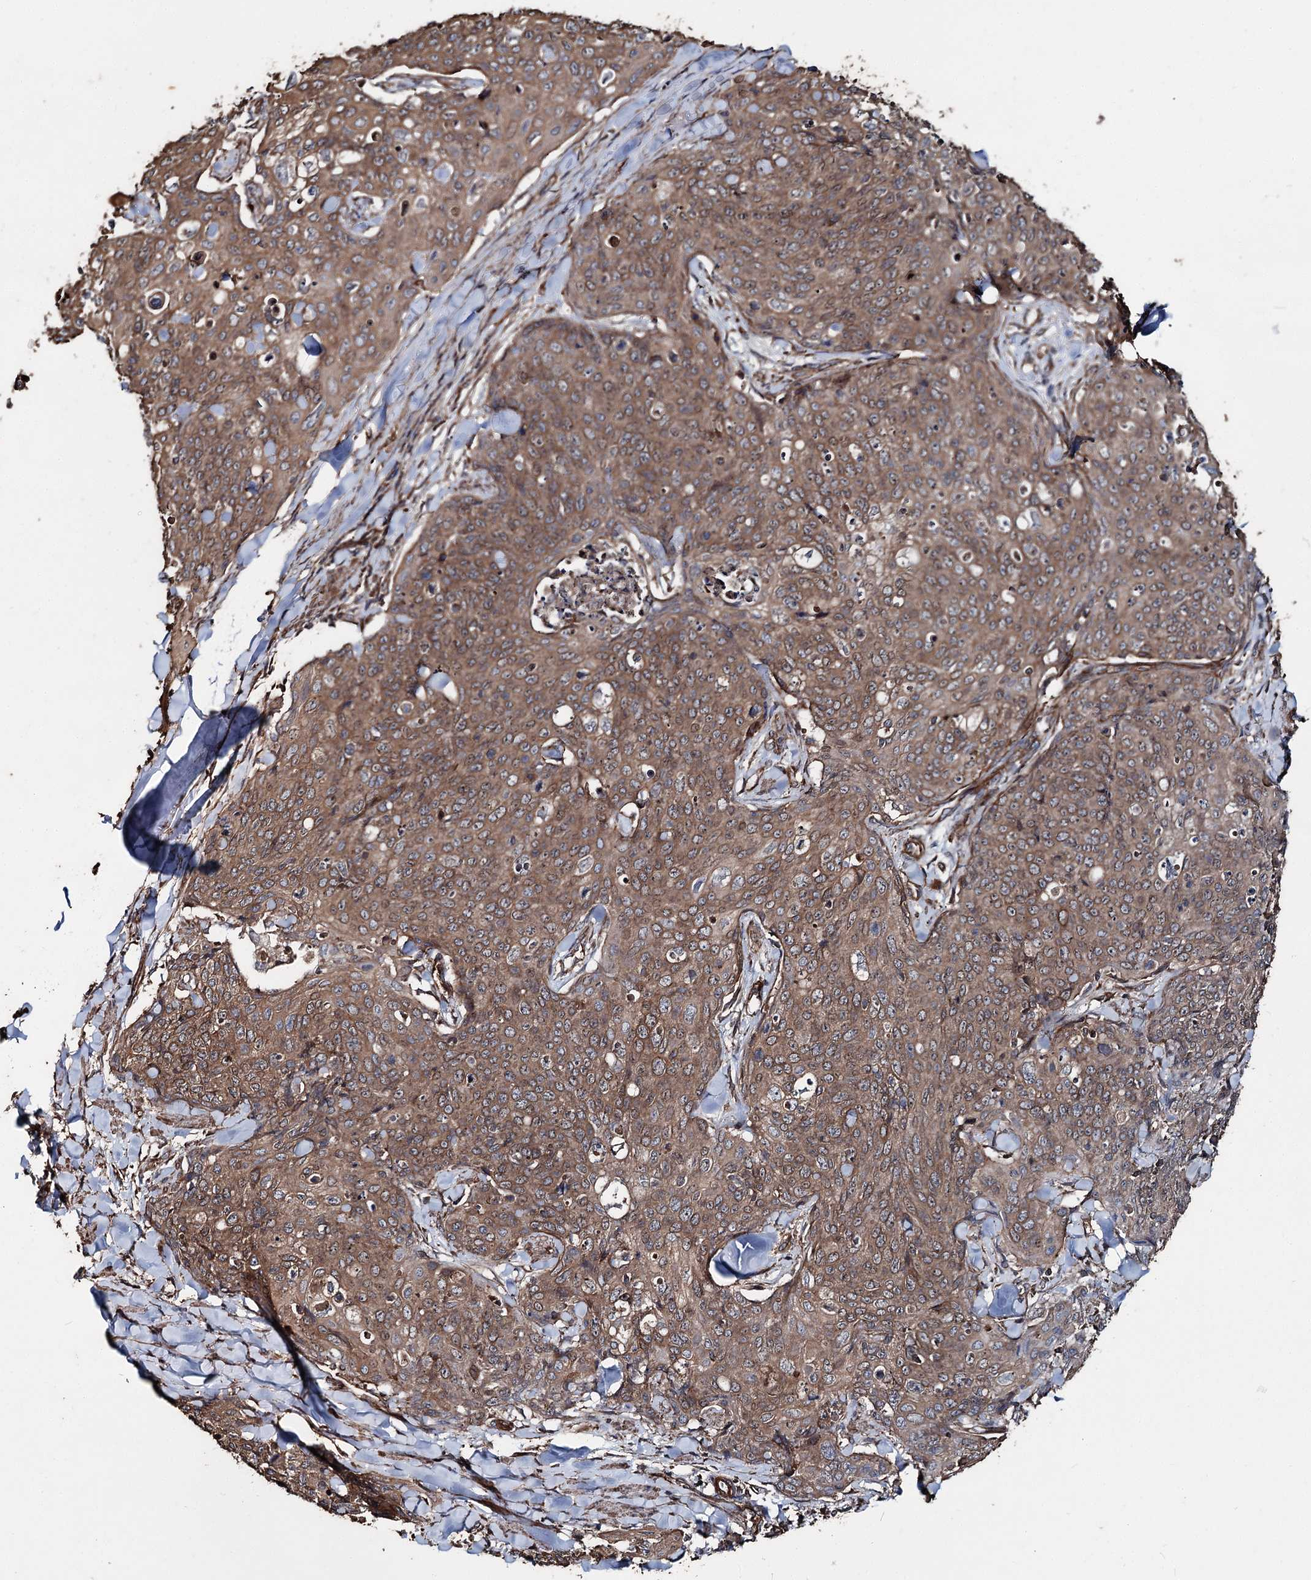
{"staining": {"intensity": "moderate", "quantity": ">75%", "location": "cytoplasmic/membranous"}, "tissue": "skin cancer", "cell_type": "Tumor cells", "image_type": "cancer", "snomed": [{"axis": "morphology", "description": "Squamous cell carcinoma, NOS"}, {"axis": "topography", "description": "Skin"}, {"axis": "topography", "description": "Vulva"}], "caption": "Protein expression analysis of human skin squamous cell carcinoma reveals moderate cytoplasmic/membranous staining in about >75% of tumor cells.", "gene": "ITFG2", "patient": {"sex": "female", "age": 85}}